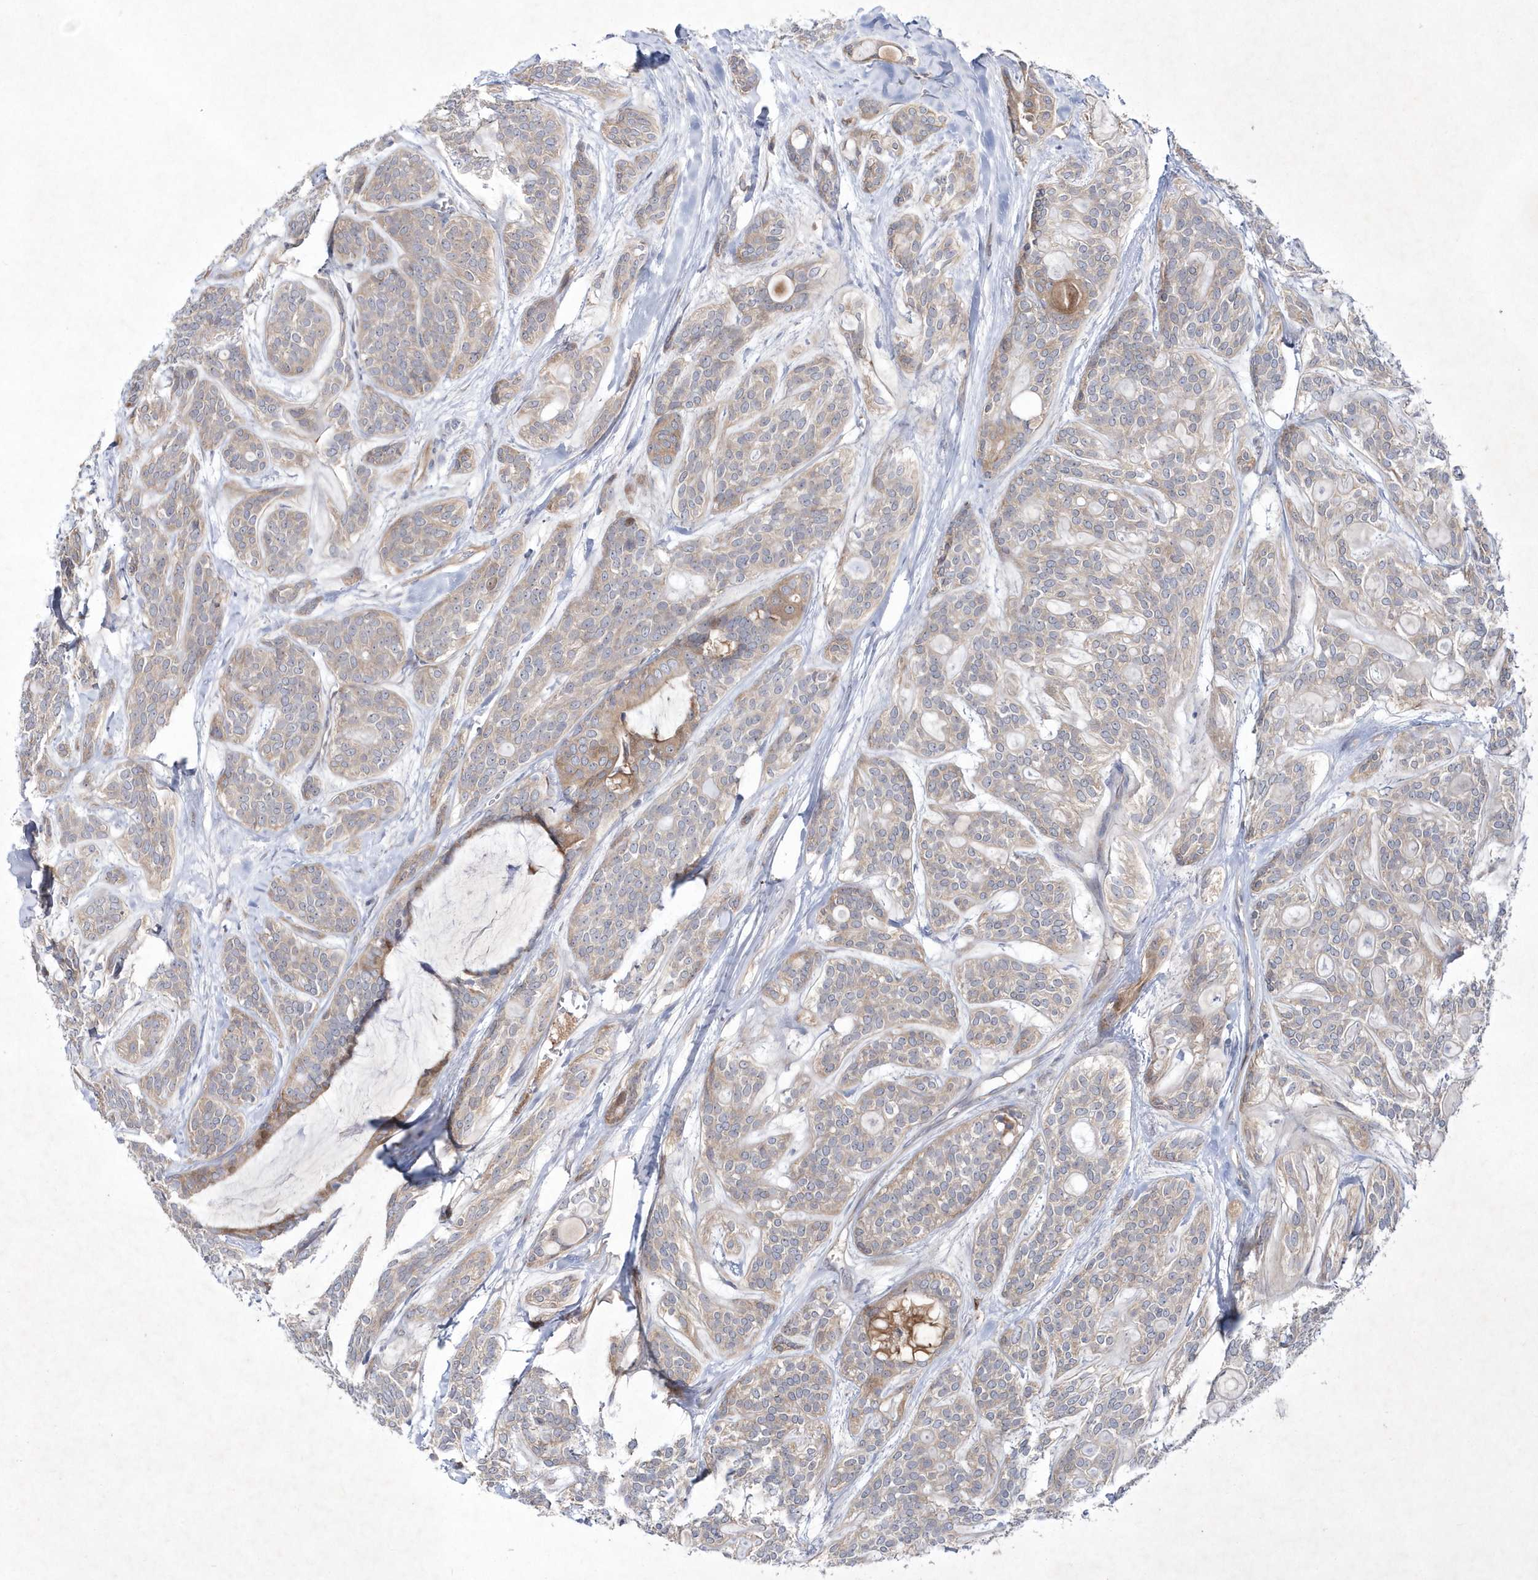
{"staining": {"intensity": "weak", "quantity": "<25%", "location": "cytoplasmic/membranous"}, "tissue": "head and neck cancer", "cell_type": "Tumor cells", "image_type": "cancer", "snomed": [{"axis": "morphology", "description": "Adenocarcinoma, NOS"}, {"axis": "topography", "description": "Head-Neck"}], "caption": "Immunohistochemistry histopathology image of neoplastic tissue: human adenocarcinoma (head and neck) stained with DAB reveals no significant protein expression in tumor cells.", "gene": "DSPP", "patient": {"sex": "male", "age": 66}}